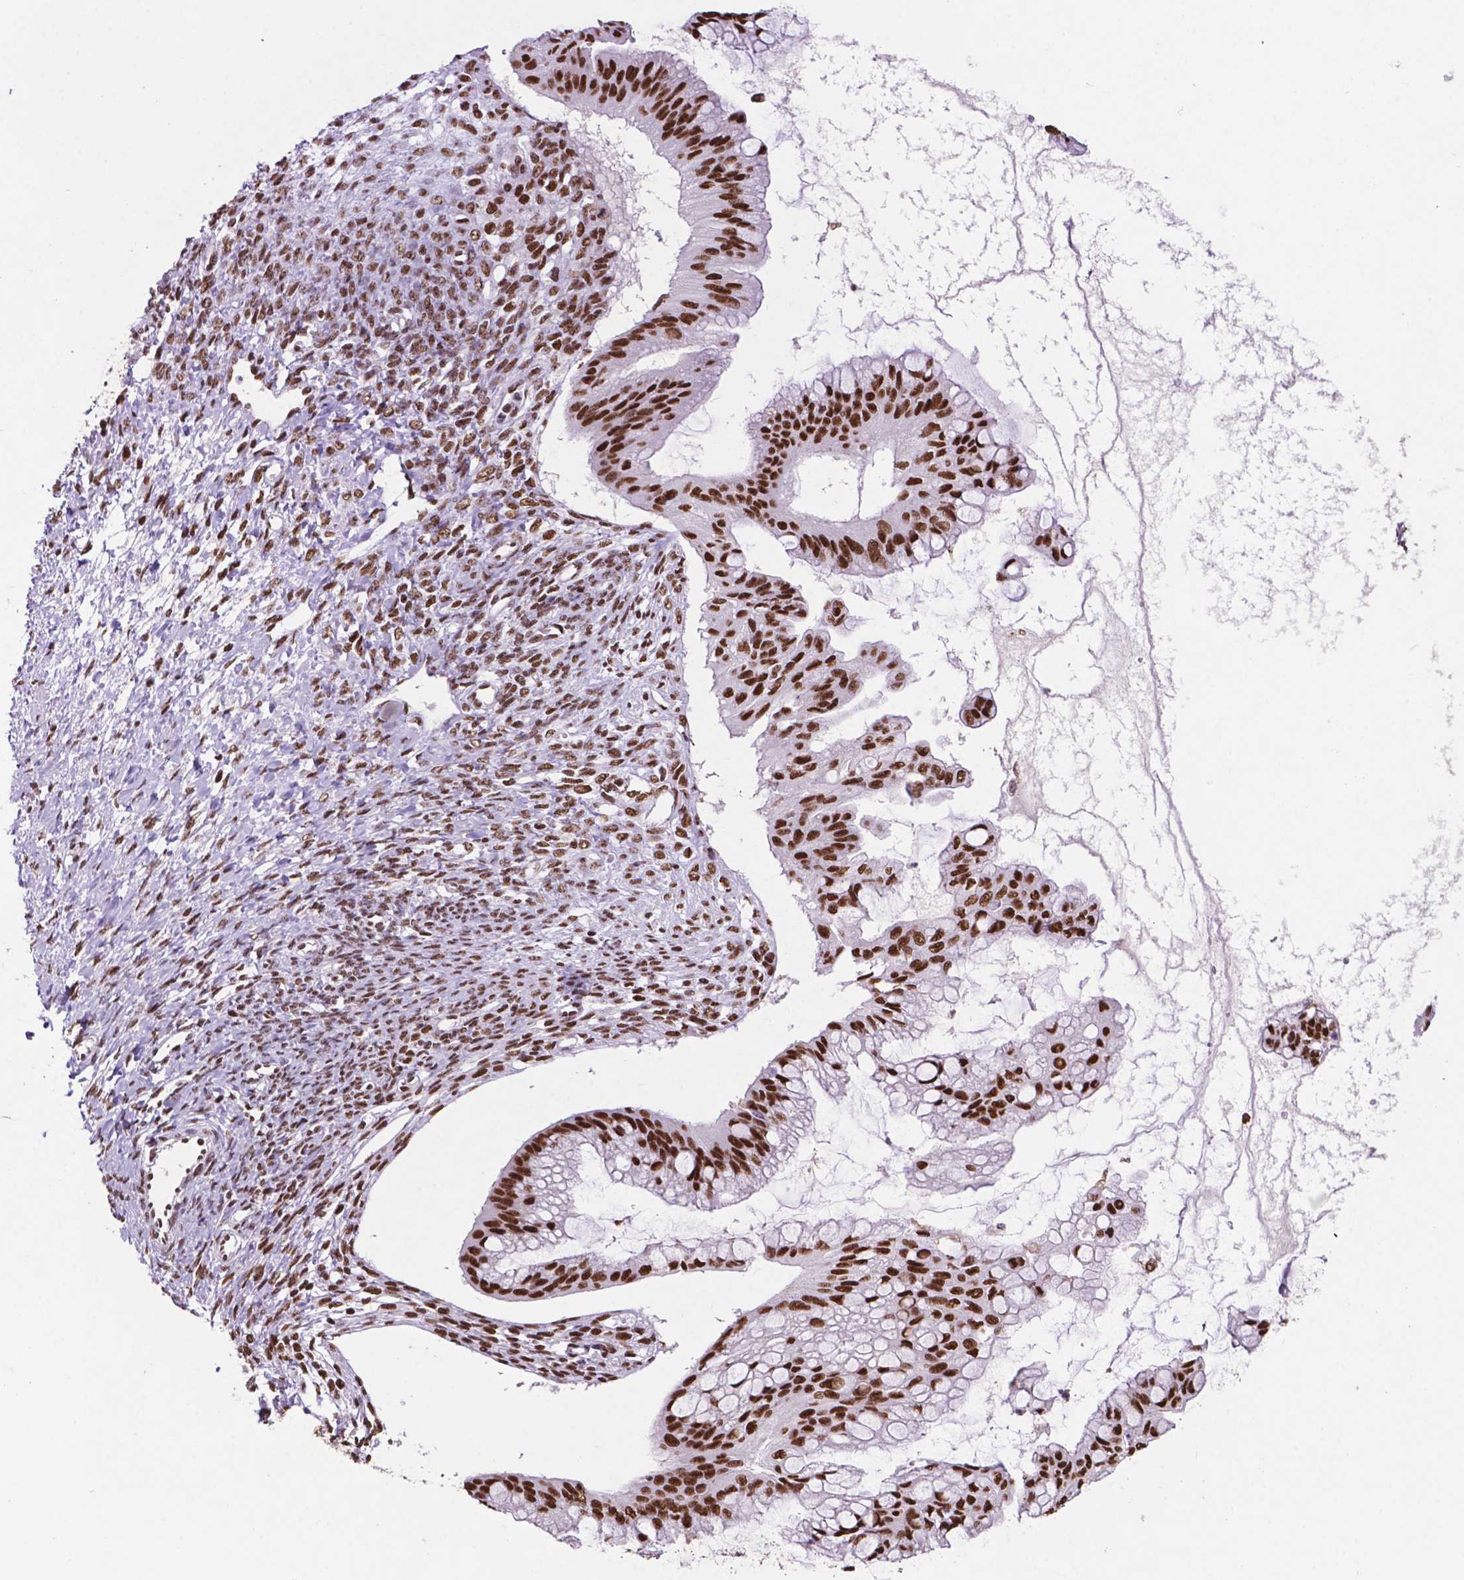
{"staining": {"intensity": "strong", "quantity": ">75%", "location": "nuclear"}, "tissue": "ovarian cancer", "cell_type": "Tumor cells", "image_type": "cancer", "snomed": [{"axis": "morphology", "description": "Cystadenocarcinoma, mucinous, NOS"}, {"axis": "topography", "description": "Ovary"}], "caption": "A micrograph of ovarian mucinous cystadenocarcinoma stained for a protein reveals strong nuclear brown staining in tumor cells. Immunohistochemistry stains the protein in brown and the nuclei are stained blue.", "gene": "CCAR2", "patient": {"sex": "female", "age": 73}}